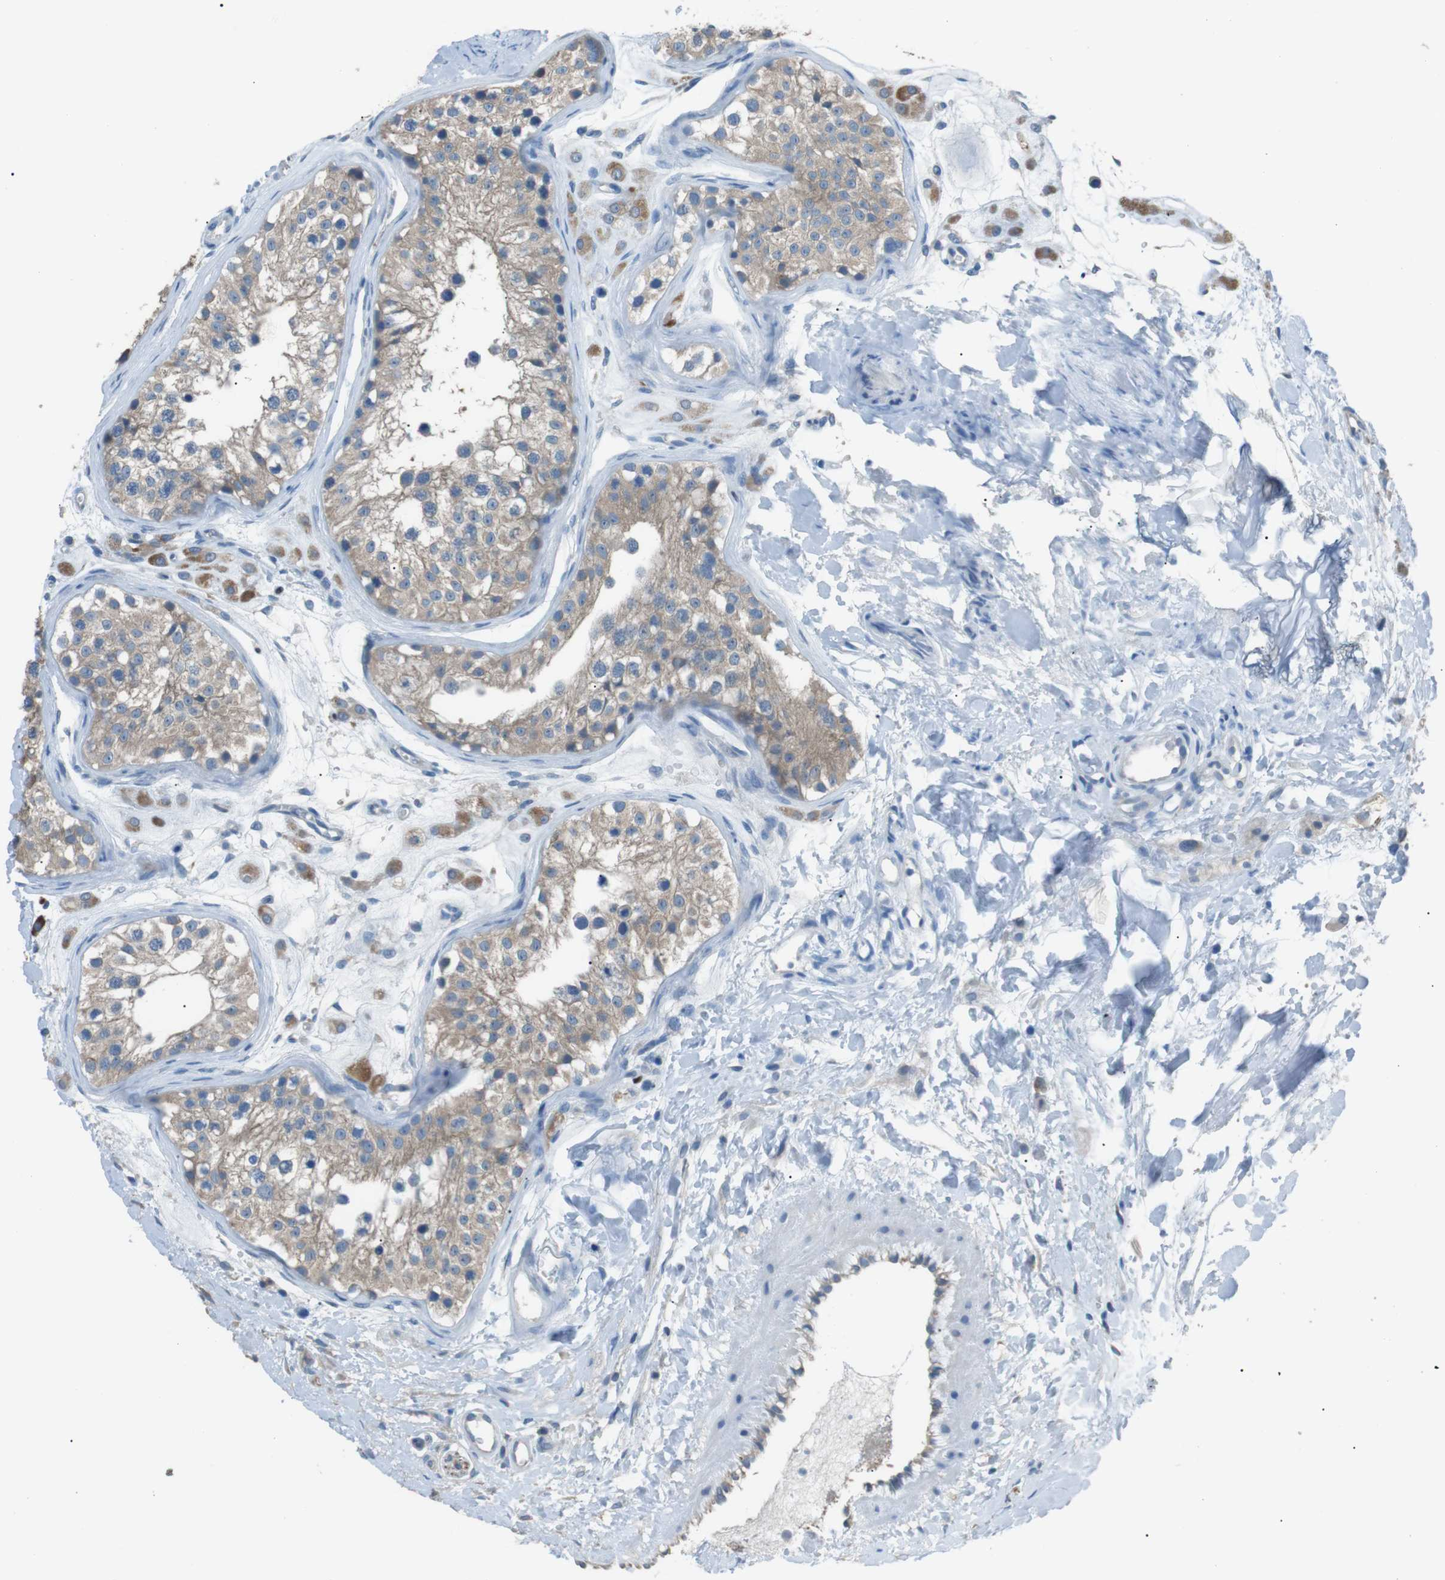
{"staining": {"intensity": "moderate", "quantity": ">75%", "location": "cytoplasmic/membranous"}, "tissue": "testis", "cell_type": "Cells in seminiferous ducts", "image_type": "normal", "snomed": [{"axis": "morphology", "description": "Normal tissue, NOS"}, {"axis": "morphology", "description": "Adenocarcinoma, metastatic, NOS"}, {"axis": "topography", "description": "Testis"}], "caption": "Testis stained with immunohistochemistry shows moderate cytoplasmic/membranous positivity in about >75% of cells in seminiferous ducts. (Stains: DAB (3,3'-diaminobenzidine) in brown, nuclei in blue, Microscopy: brightfield microscopy at high magnification).", "gene": "CDH26", "patient": {"sex": "male", "age": 26}}